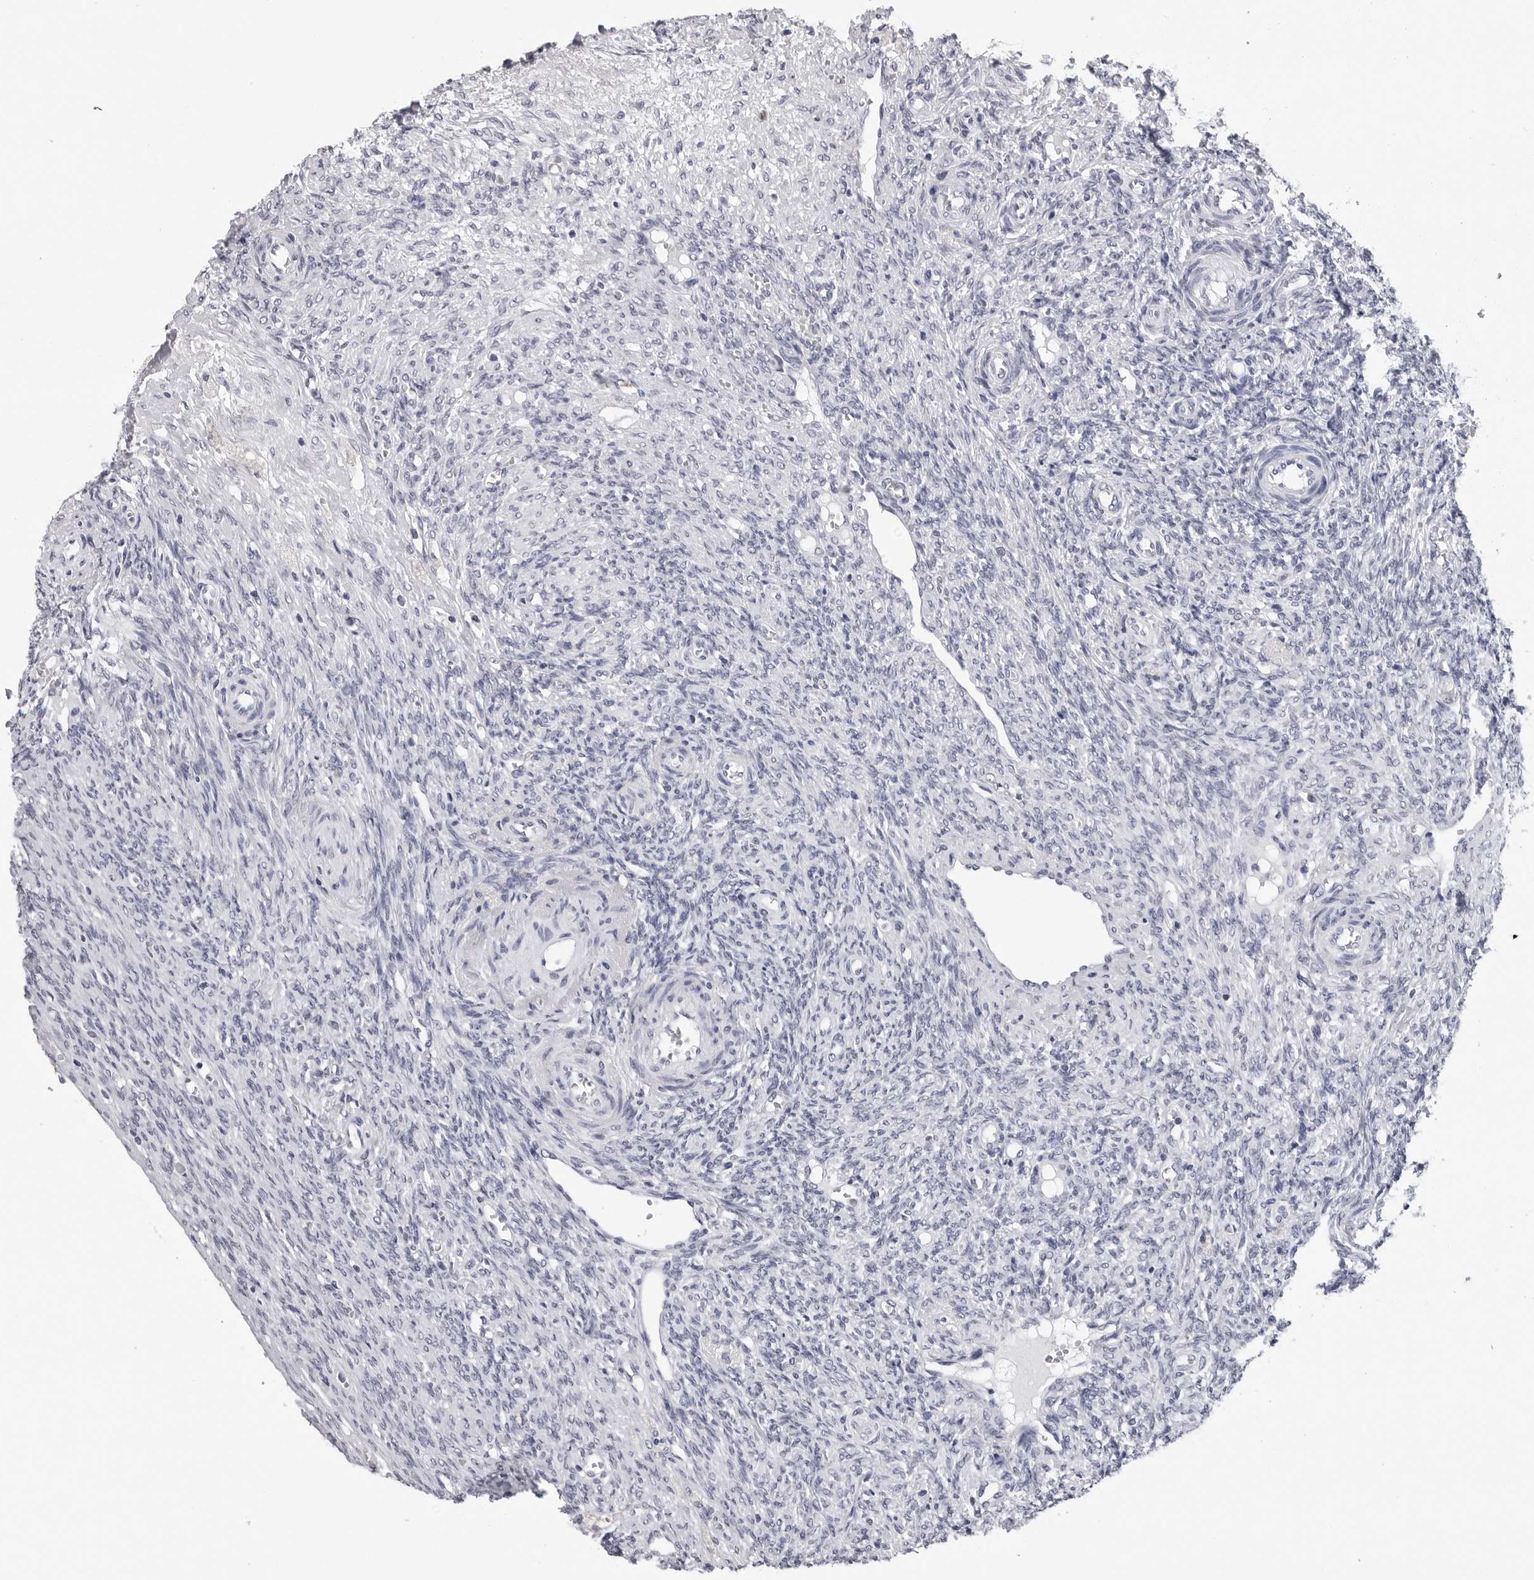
{"staining": {"intensity": "negative", "quantity": "none", "location": "none"}, "tissue": "ovary", "cell_type": "Ovarian stroma cells", "image_type": "normal", "snomed": [{"axis": "morphology", "description": "Normal tissue, NOS"}, {"axis": "topography", "description": "Ovary"}], "caption": "An immunohistochemistry (IHC) micrograph of unremarkable ovary is shown. There is no staining in ovarian stroma cells of ovary.", "gene": "GNL2", "patient": {"sex": "female", "age": 41}}